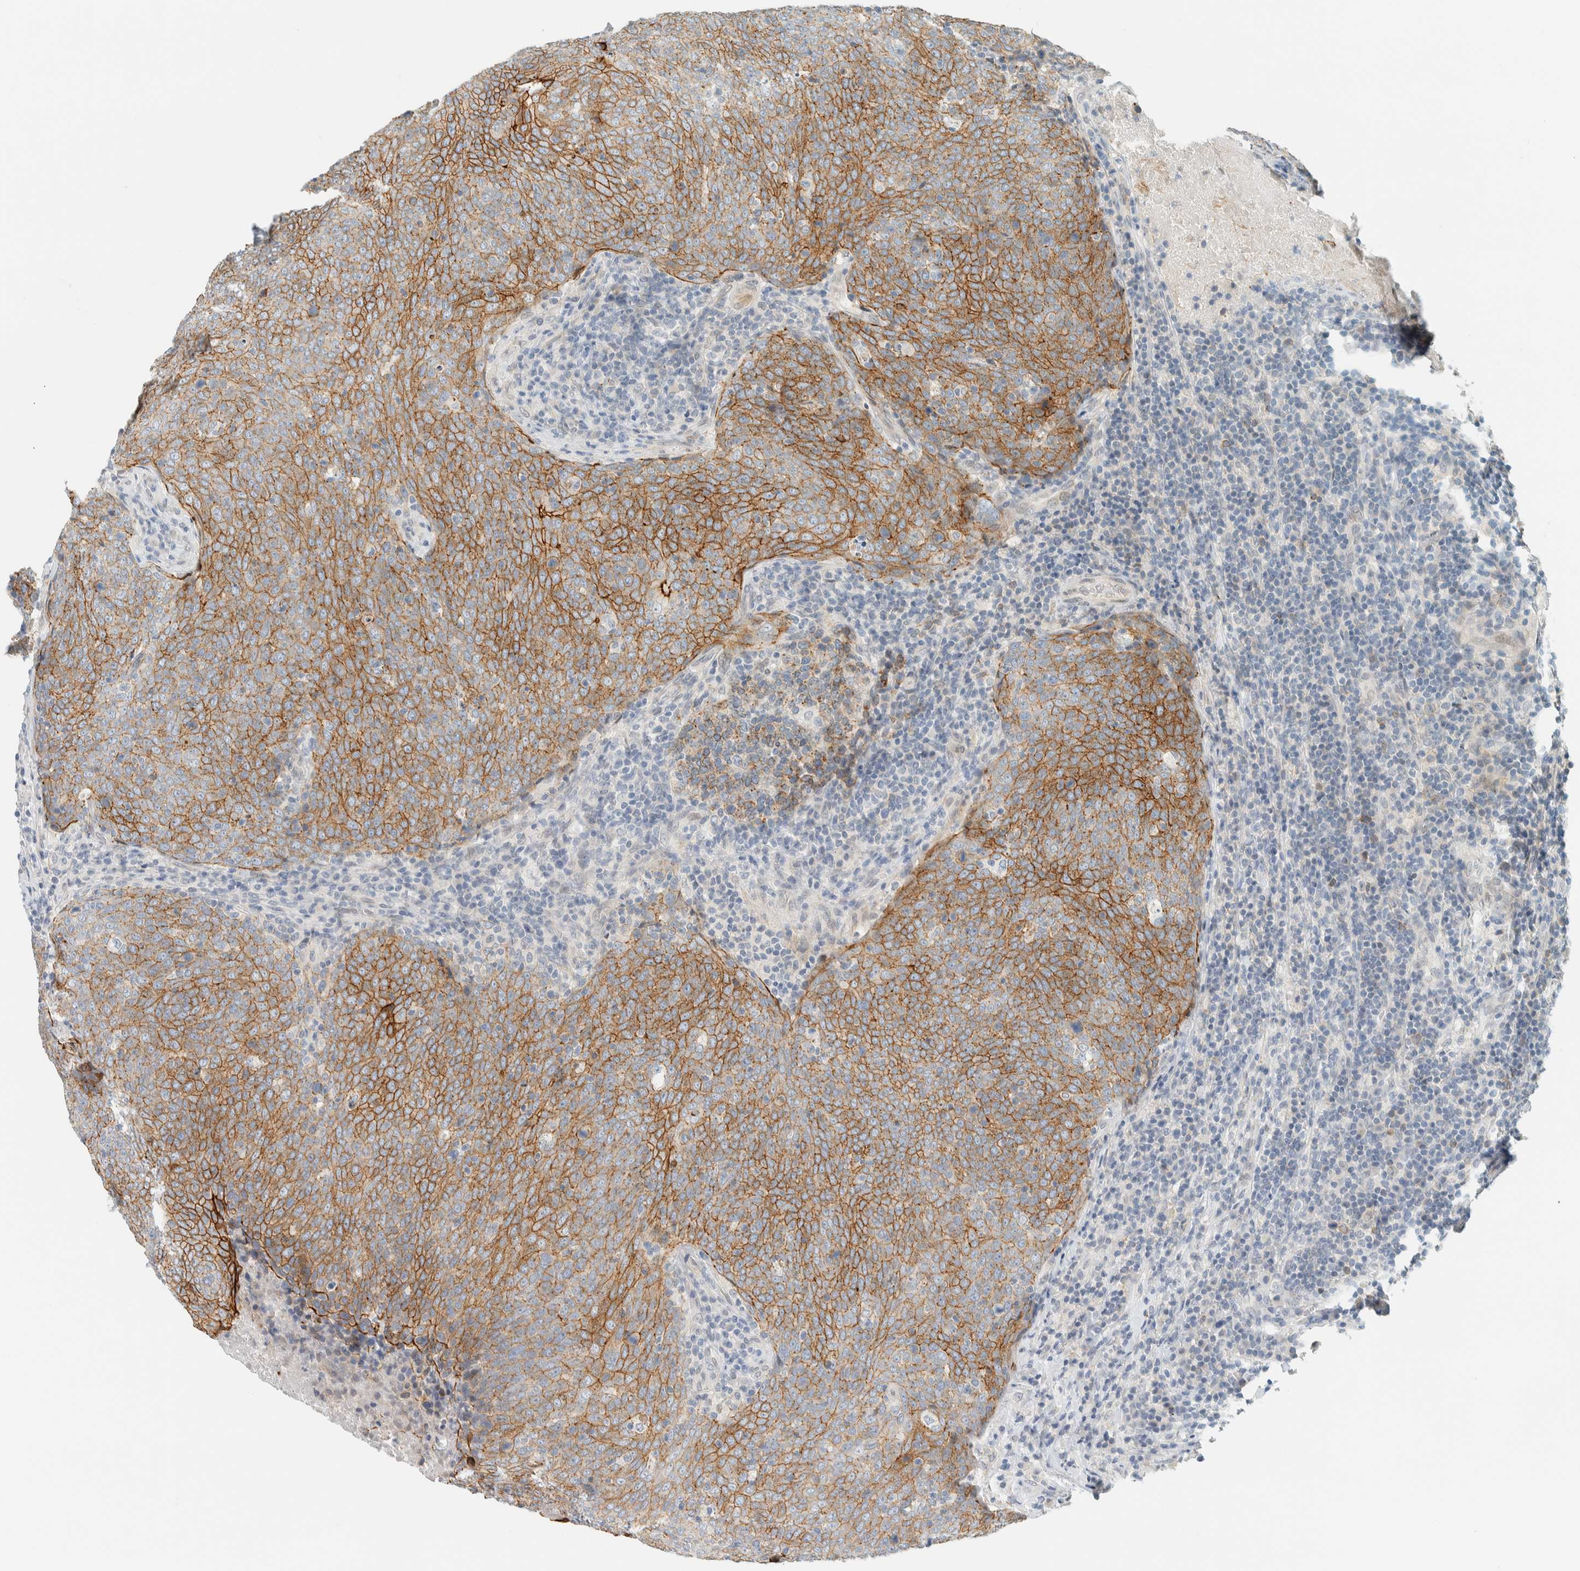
{"staining": {"intensity": "moderate", "quantity": ">75%", "location": "cytoplasmic/membranous"}, "tissue": "head and neck cancer", "cell_type": "Tumor cells", "image_type": "cancer", "snomed": [{"axis": "morphology", "description": "Squamous cell carcinoma, NOS"}, {"axis": "morphology", "description": "Squamous cell carcinoma, metastatic, NOS"}, {"axis": "topography", "description": "Lymph node"}, {"axis": "topography", "description": "Head-Neck"}], "caption": "The image displays a brown stain indicating the presence of a protein in the cytoplasmic/membranous of tumor cells in metastatic squamous cell carcinoma (head and neck).", "gene": "C1QTNF12", "patient": {"sex": "male", "age": 62}}